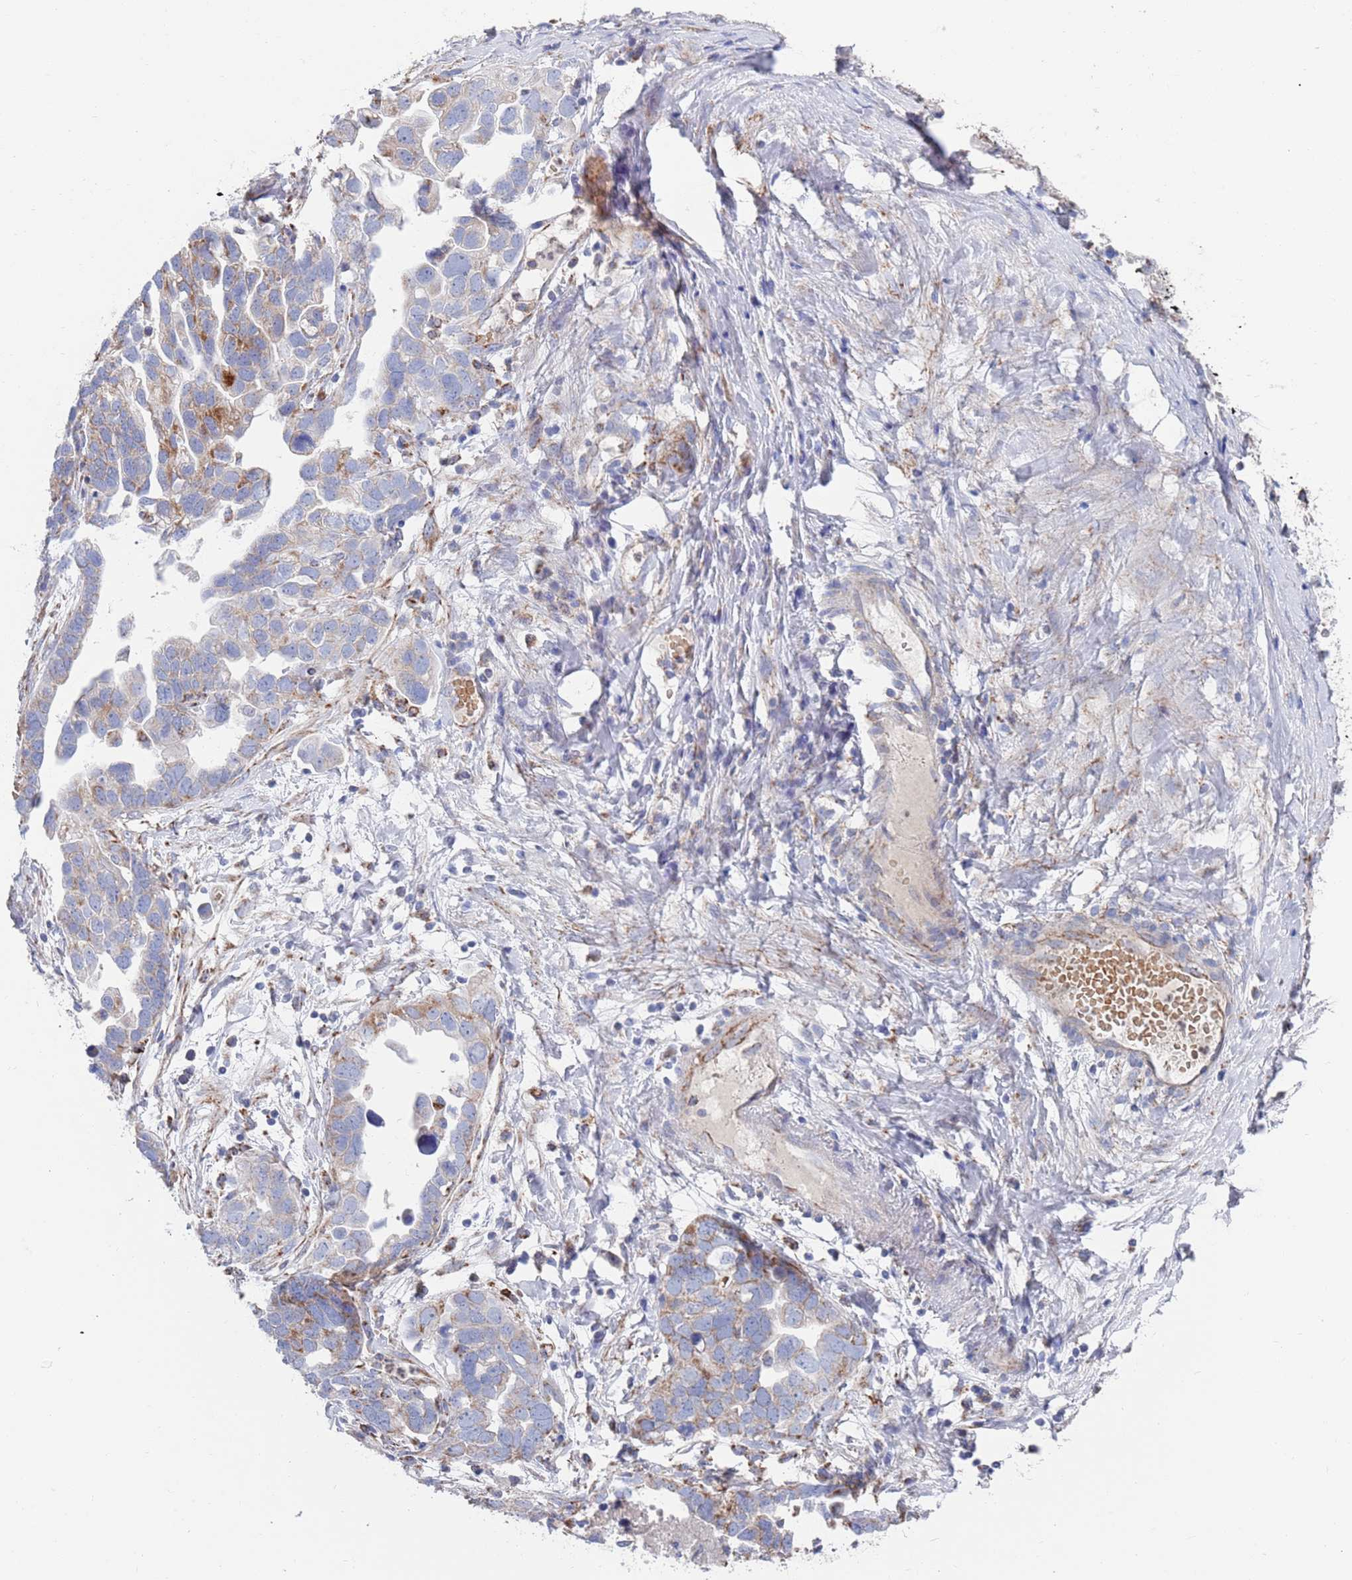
{"staining": {"intensity": "moderate", "quantity": "<25%", "location": "cytoplasmic/membranous"}, "tissue": "ovarian cancer", "cell_type": "Tumor cells", "image_type": "cancer", "snomed": [{"axis": "morphology", "description": "Cystadenocarcinoma, serous, NOS"}, {"axis": "topography", "description": "Ovary"}], "caption": "Human ovarian serous cystadenocarcinoma stained for a protein (brown) demonstrates moderate cytoplasmic/membranous positive staining in approximately <25% of tumor cells.", "gene": "CHCHD6", "patient": {"sex": "female", "age": 54}}